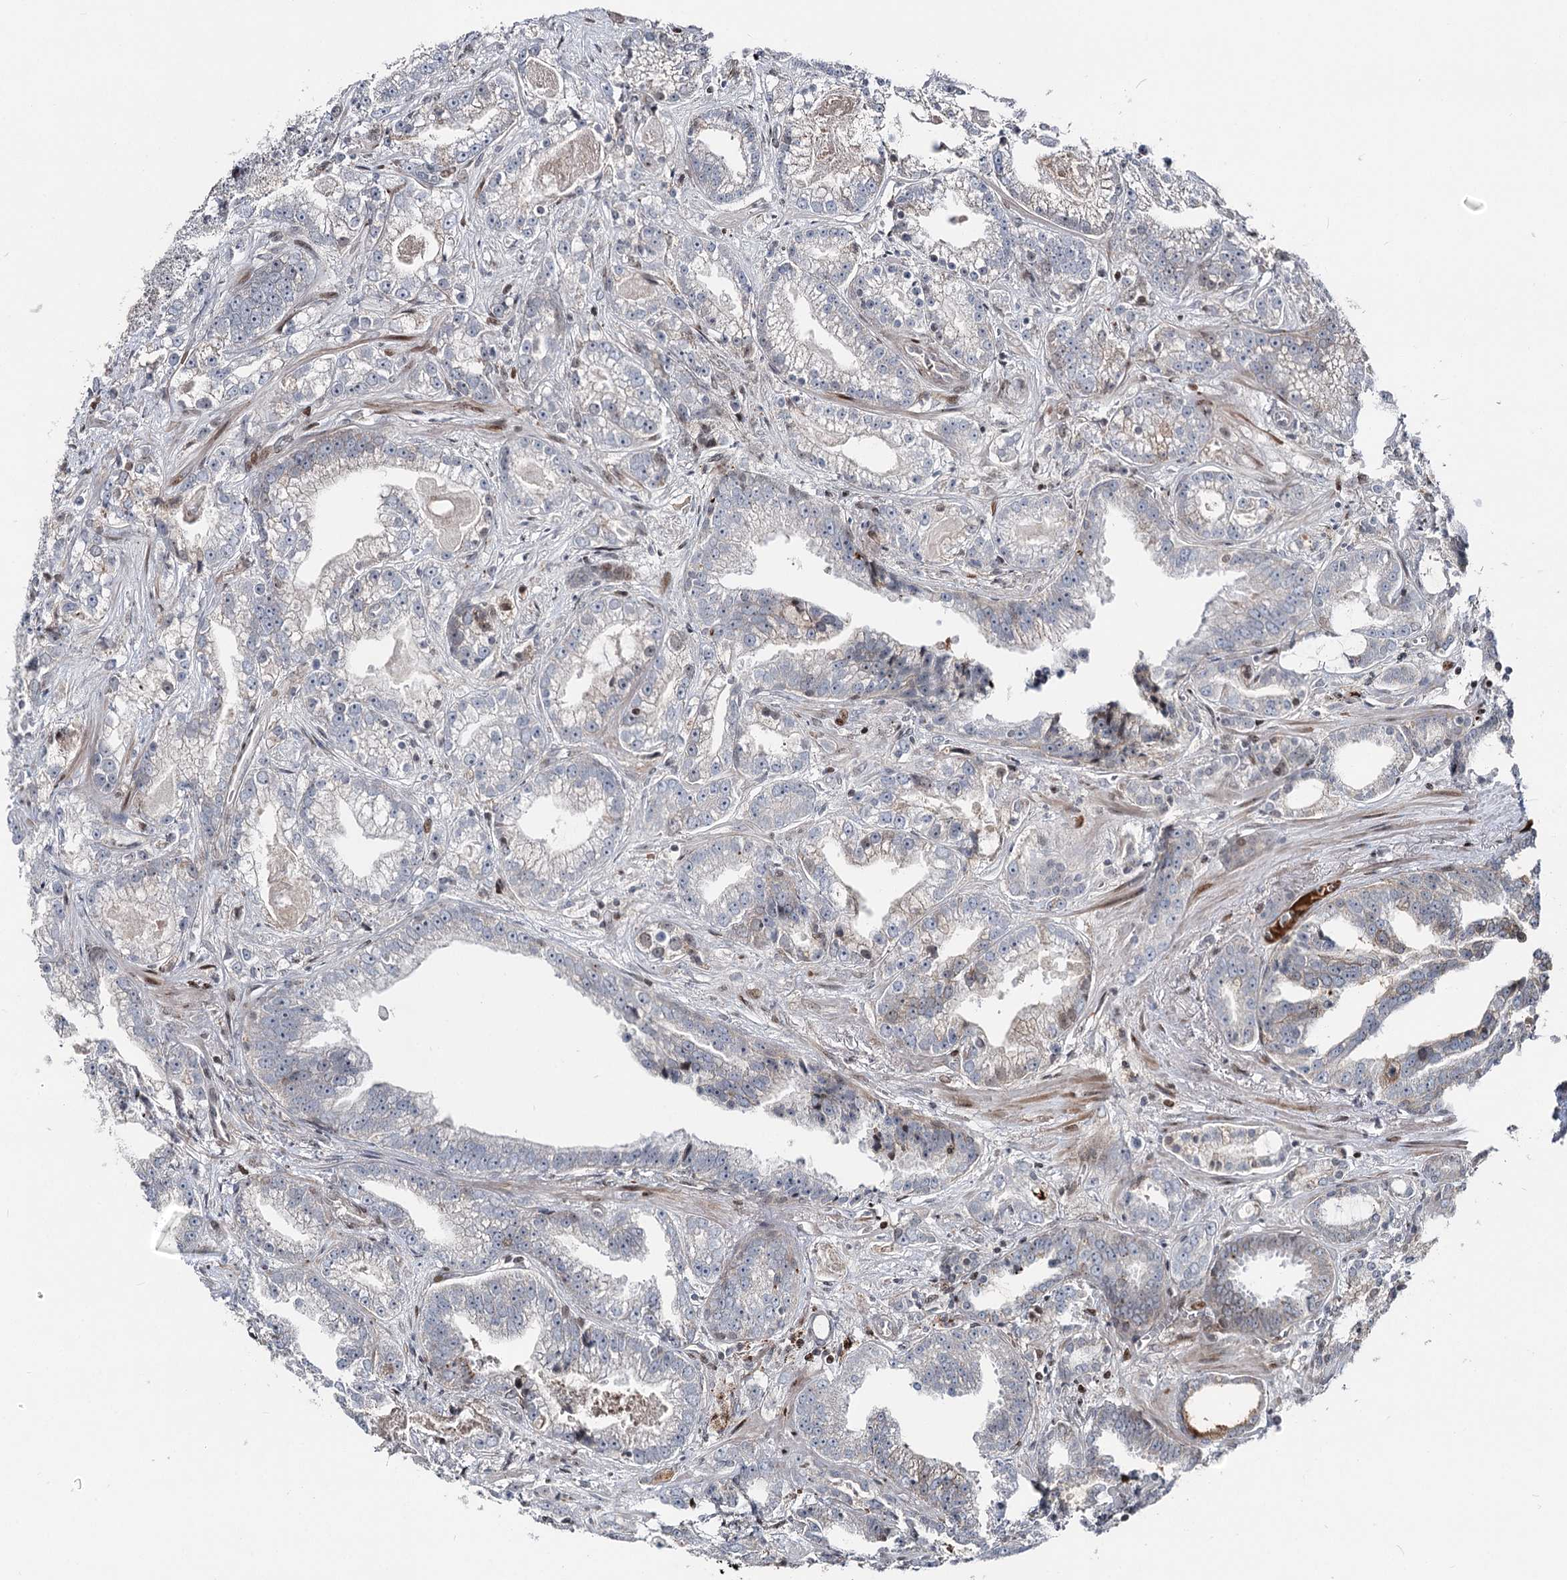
{"staining": {"intensity": "negative", "quantity": "none", "location": "none"}, "tissue": "prostate cancer", "cell_type": "Tumor cells", "image_type": "cancer", "snomed": [{"axis": "morphology", "description": "Adenocarcinoma, High grade"}, {"axis": "topography", "description": "Prostate and seminal vesicle, NOS"}], "caption": "Prostate cancer was stained to show a protein in brown. There is no significant staining in tumor cells.", "gene": "ITFG2", "patient": {"sex": "male", "age": 67}}